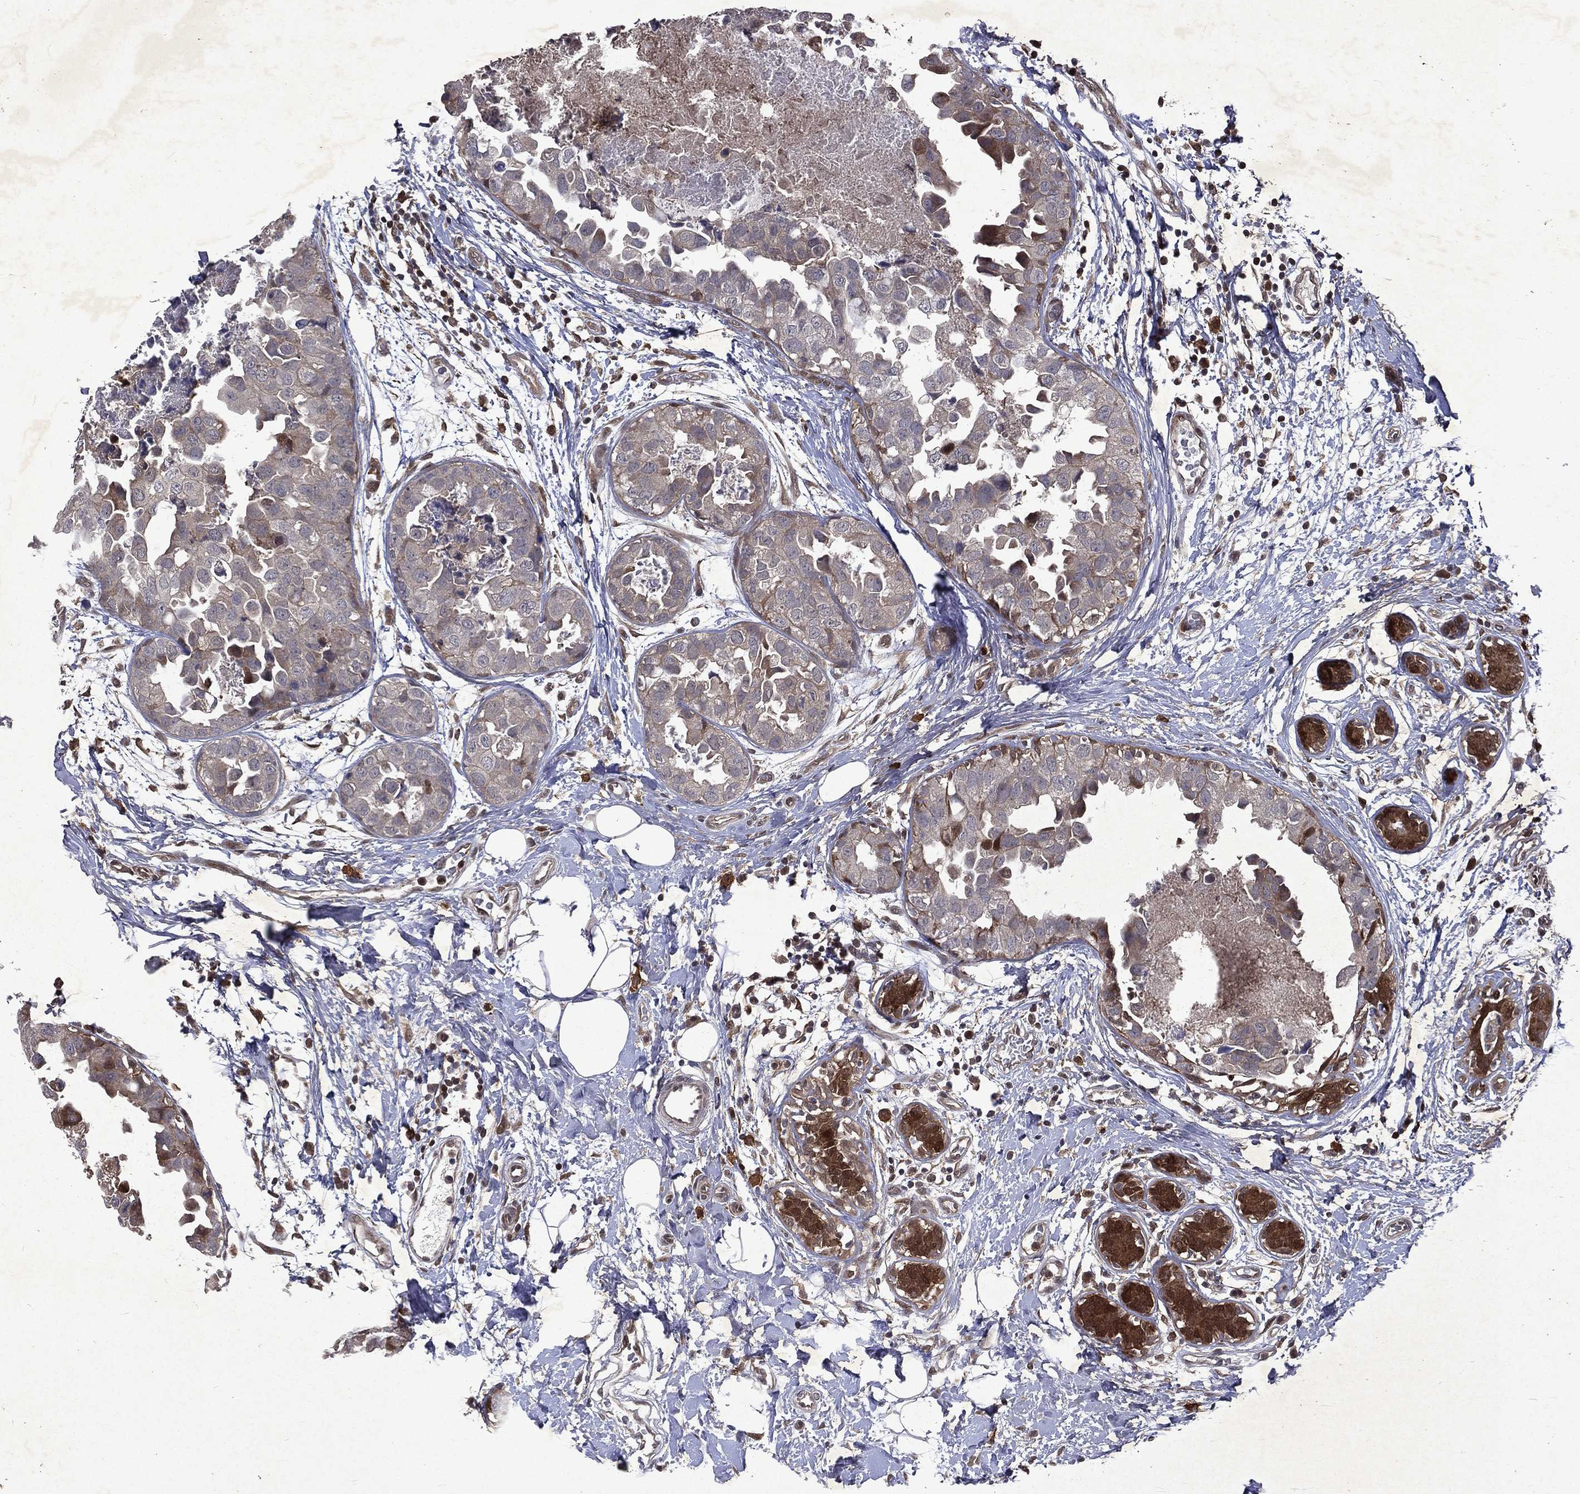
{"staining": {"intensity": "negative", "quantity": "none", "location": "none"}, "tissue": "breast cancer", "cell_type": "Tumor cells", "image_type": "cancer", "snomed": [{"axis": "morphology", "description": "Normal tissue, NOS"}, {"axis": "morphology", "description": "Duct carcinoma"}, {"axis": "topography", "description": "Breast"}], "caption": "This is a histopathology image of immunohistochemistry (IHC) staining of breast infiltrating ductal carcinoma, which shows no staining in tumor cells.", "gene": "MTAP", "patient": {"sex": "female", "age": 40}}